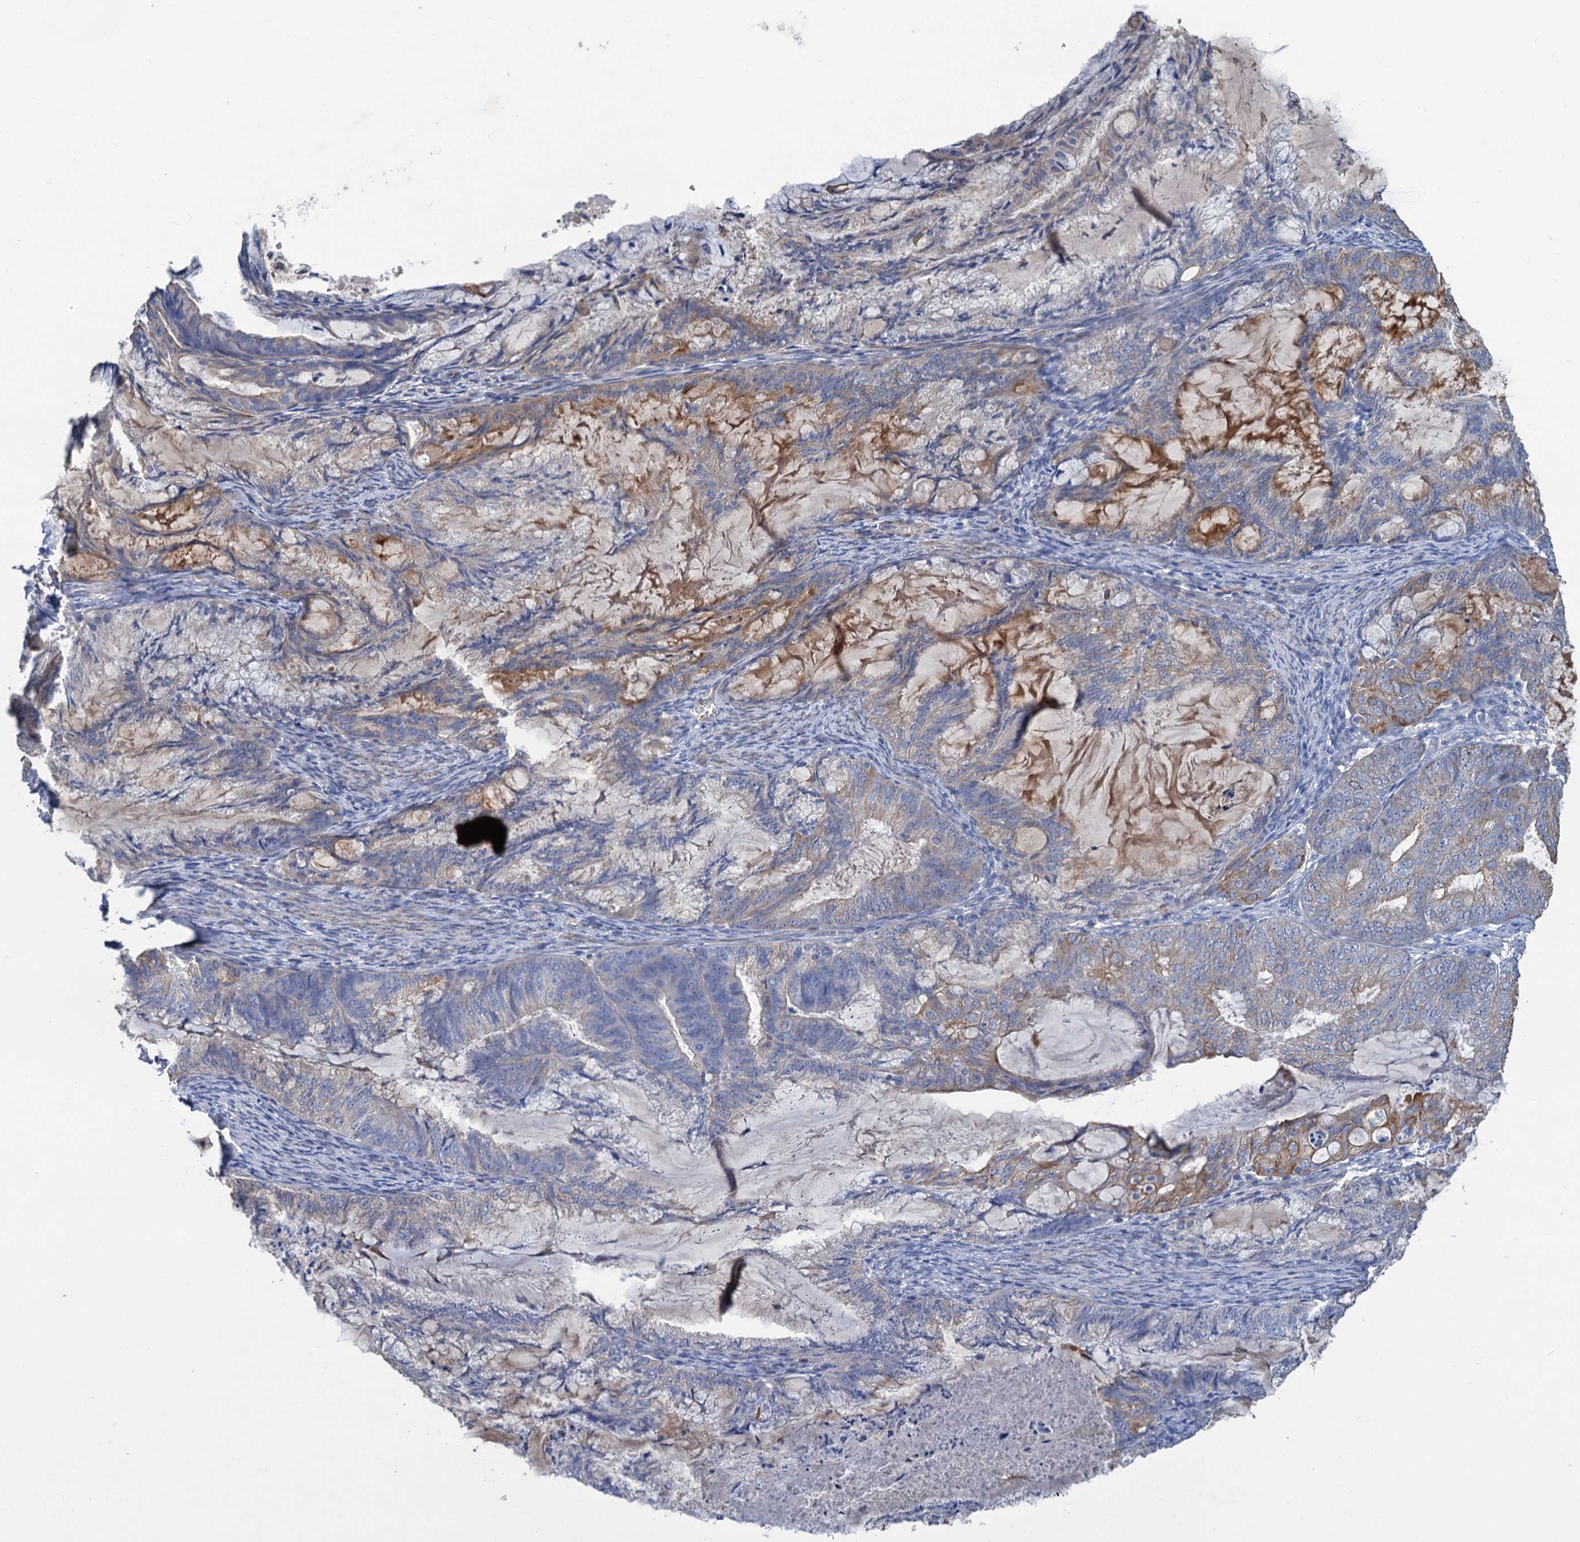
{"staining": {"intensity": "moderate", "quantity": "25%-75%", "location": "cytoplasmic/membranous"}, "tissue": "endometrial cancer", "cell_type": "Tumor cells", "image_type": "cancer", "snomed": [{"axis": "morphology", "description": "Adenocarcinoma, NOS"}, {"axis": "topography", "description": "Endometrium"}], "caption": "A brown stain shows moderate cytoplasmic/membranous expression of a protein in human endometrial cancer tumor cells.", "gene": "SMCO3", "patient": {"sex": "female", "age": 86}}